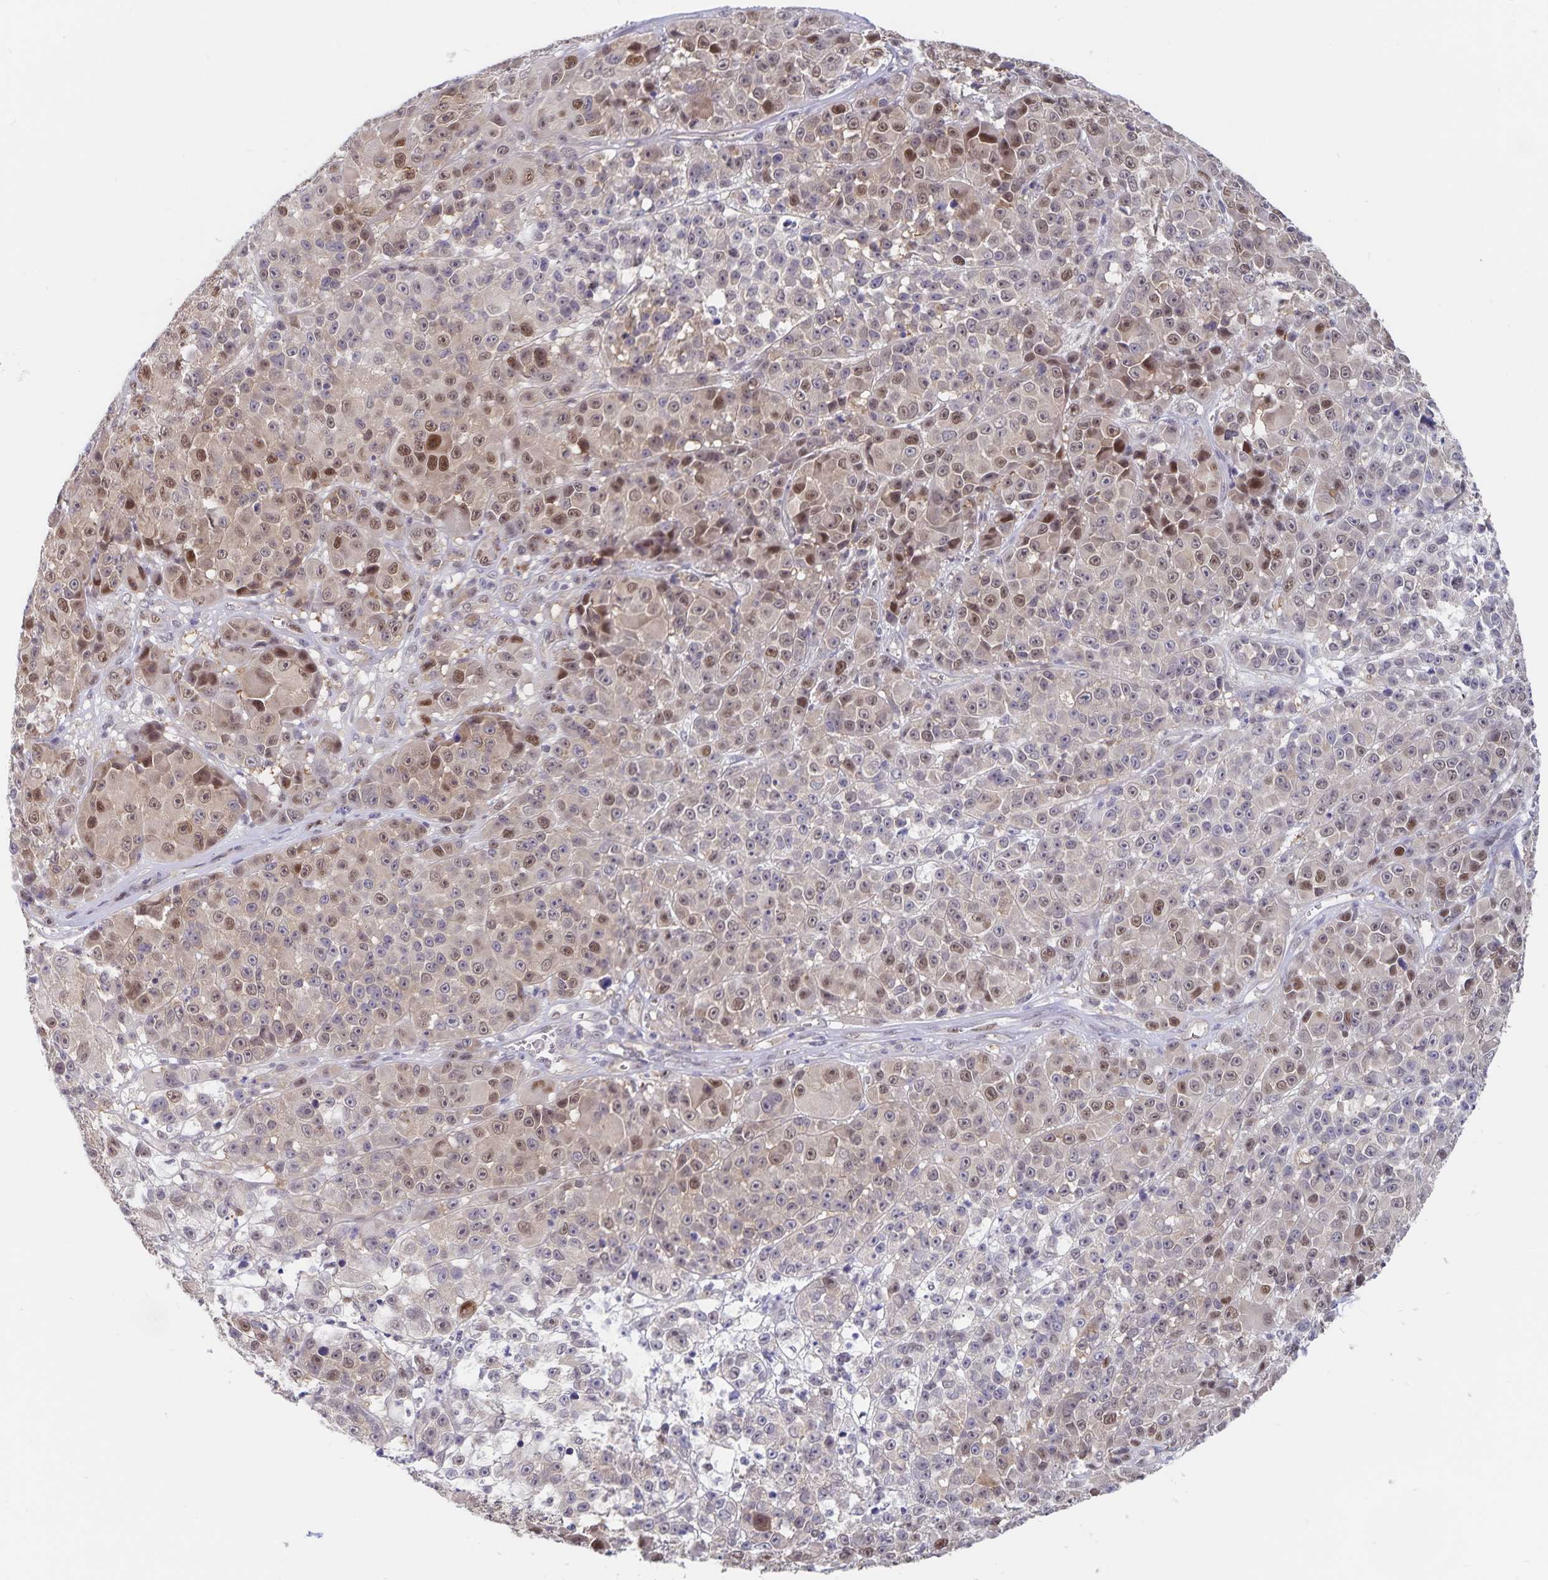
{"staining": {"intensity": "moderate", "quantity": "25%-75%", "location": "nuclear"}, "tissue": "melanoma", "cell_type": "Tumor cells", "image_type": "cancer", "snomed": [{"axis": "morphology", "description": "Malignant melanoma, NOS"}, {"axis": "topography", "description": "Skin"}, {"axis": "topography", "description": "Skin of back"}], "caption": "Immunohistochemistry (IHC) (DAB) staining of human malignant melanoma displays moderate nuclear protein staining in about 25%-75% of tumor cells.", "gene": "BAG6", "patient": {"sex": "male", "age": 91}}